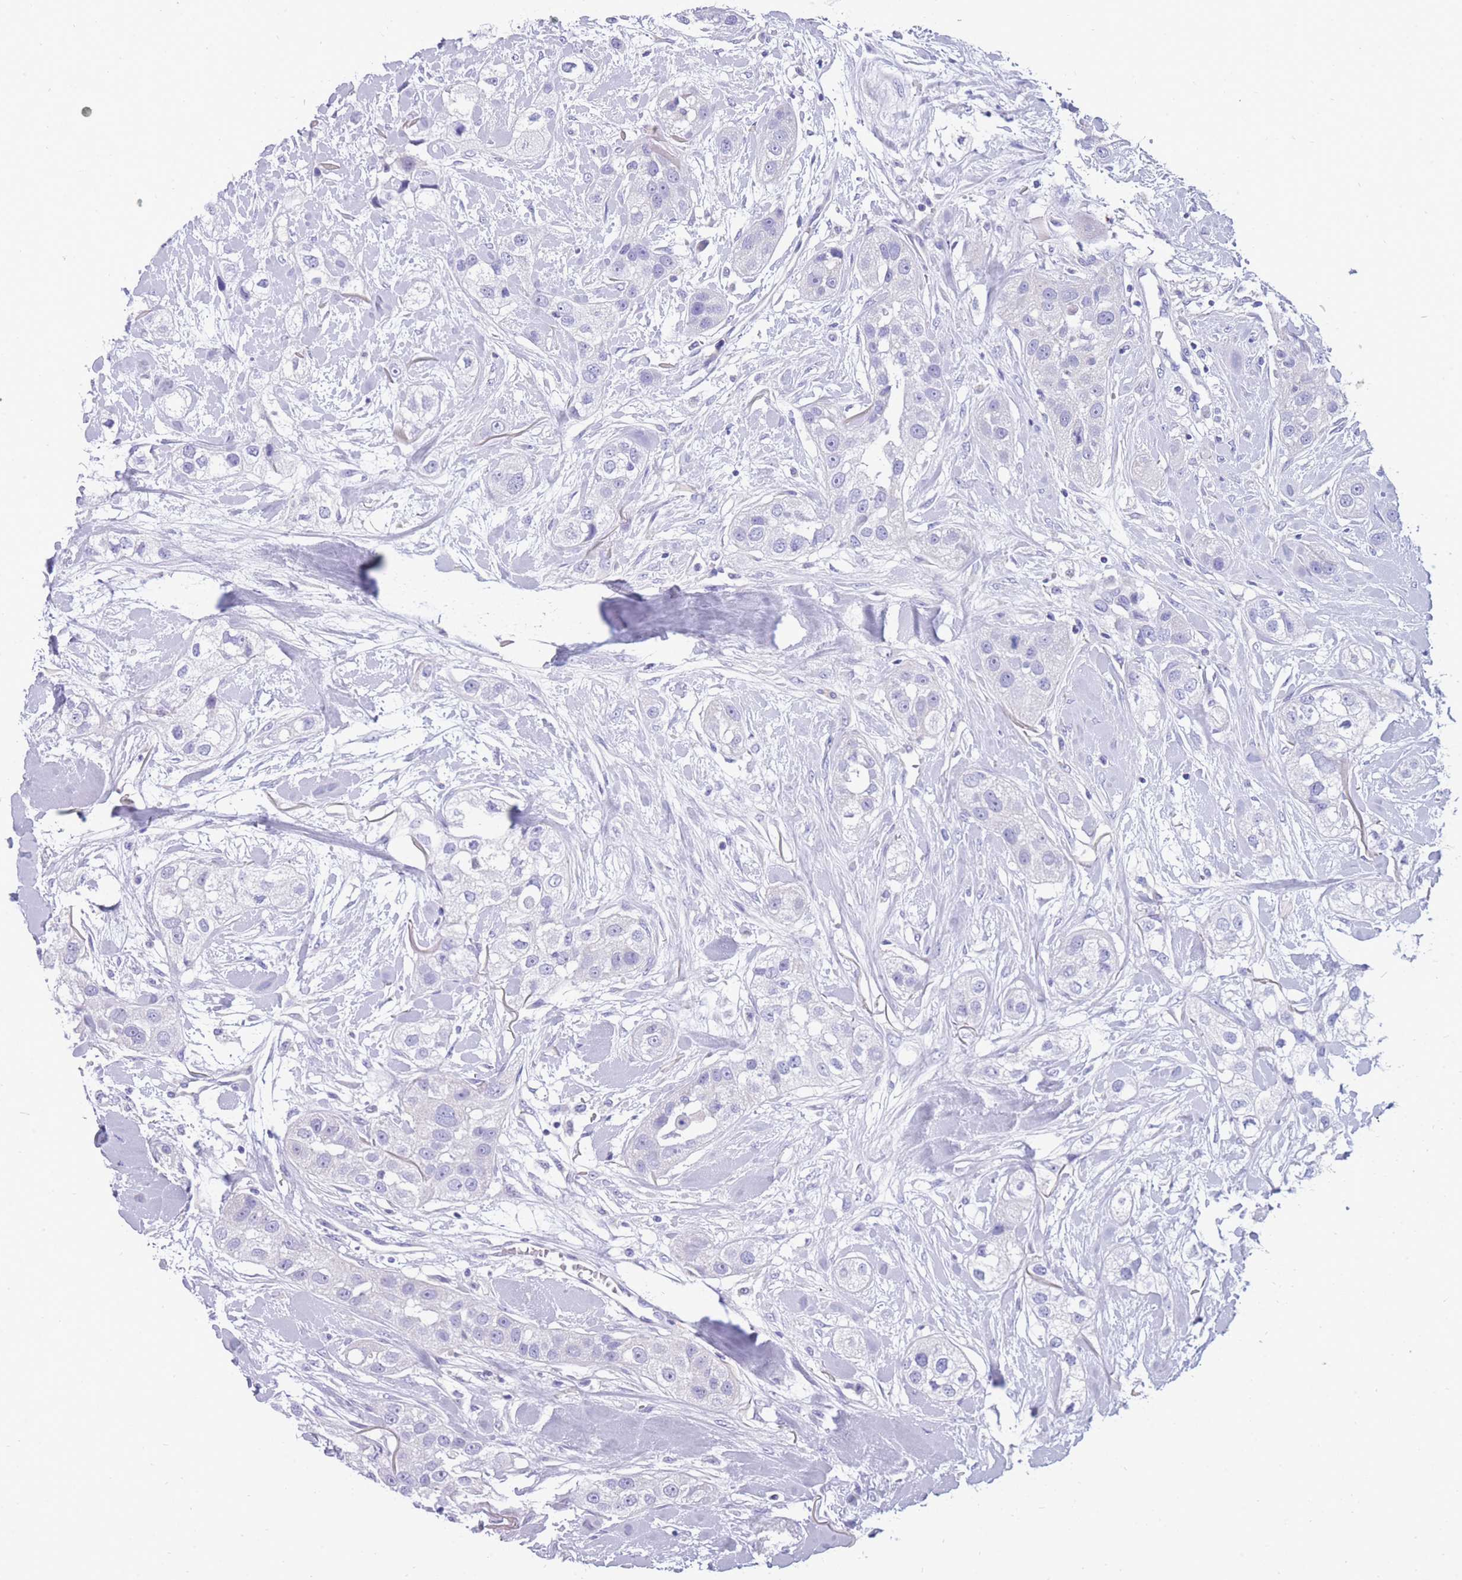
{"staining": {"intensity": "negative", "quantity": "none", "location": "none"}, "tissue": "head and neck cancer", "cell_type": "Tumor cells", "image_type": "cancer", "snomed": [{"axis": "morphology", "description": "Normal tissue, NOS"}, {"axis": "morphology", "description": "Squamous cell carcinoma, NOS"}, {"axis": "topography", "description": "Skeletal muscle"}, {"axis": "topography", "description": "Head-Neck"}], "caption": "DAB (3,3'-diaminobenzidine) immunohistochemical staining of human head and neck squamous cell carcinoma shows no significant staining in tumor cells.", "gene": "INTS2", "patient": {"sex": "male", "age": 51}}